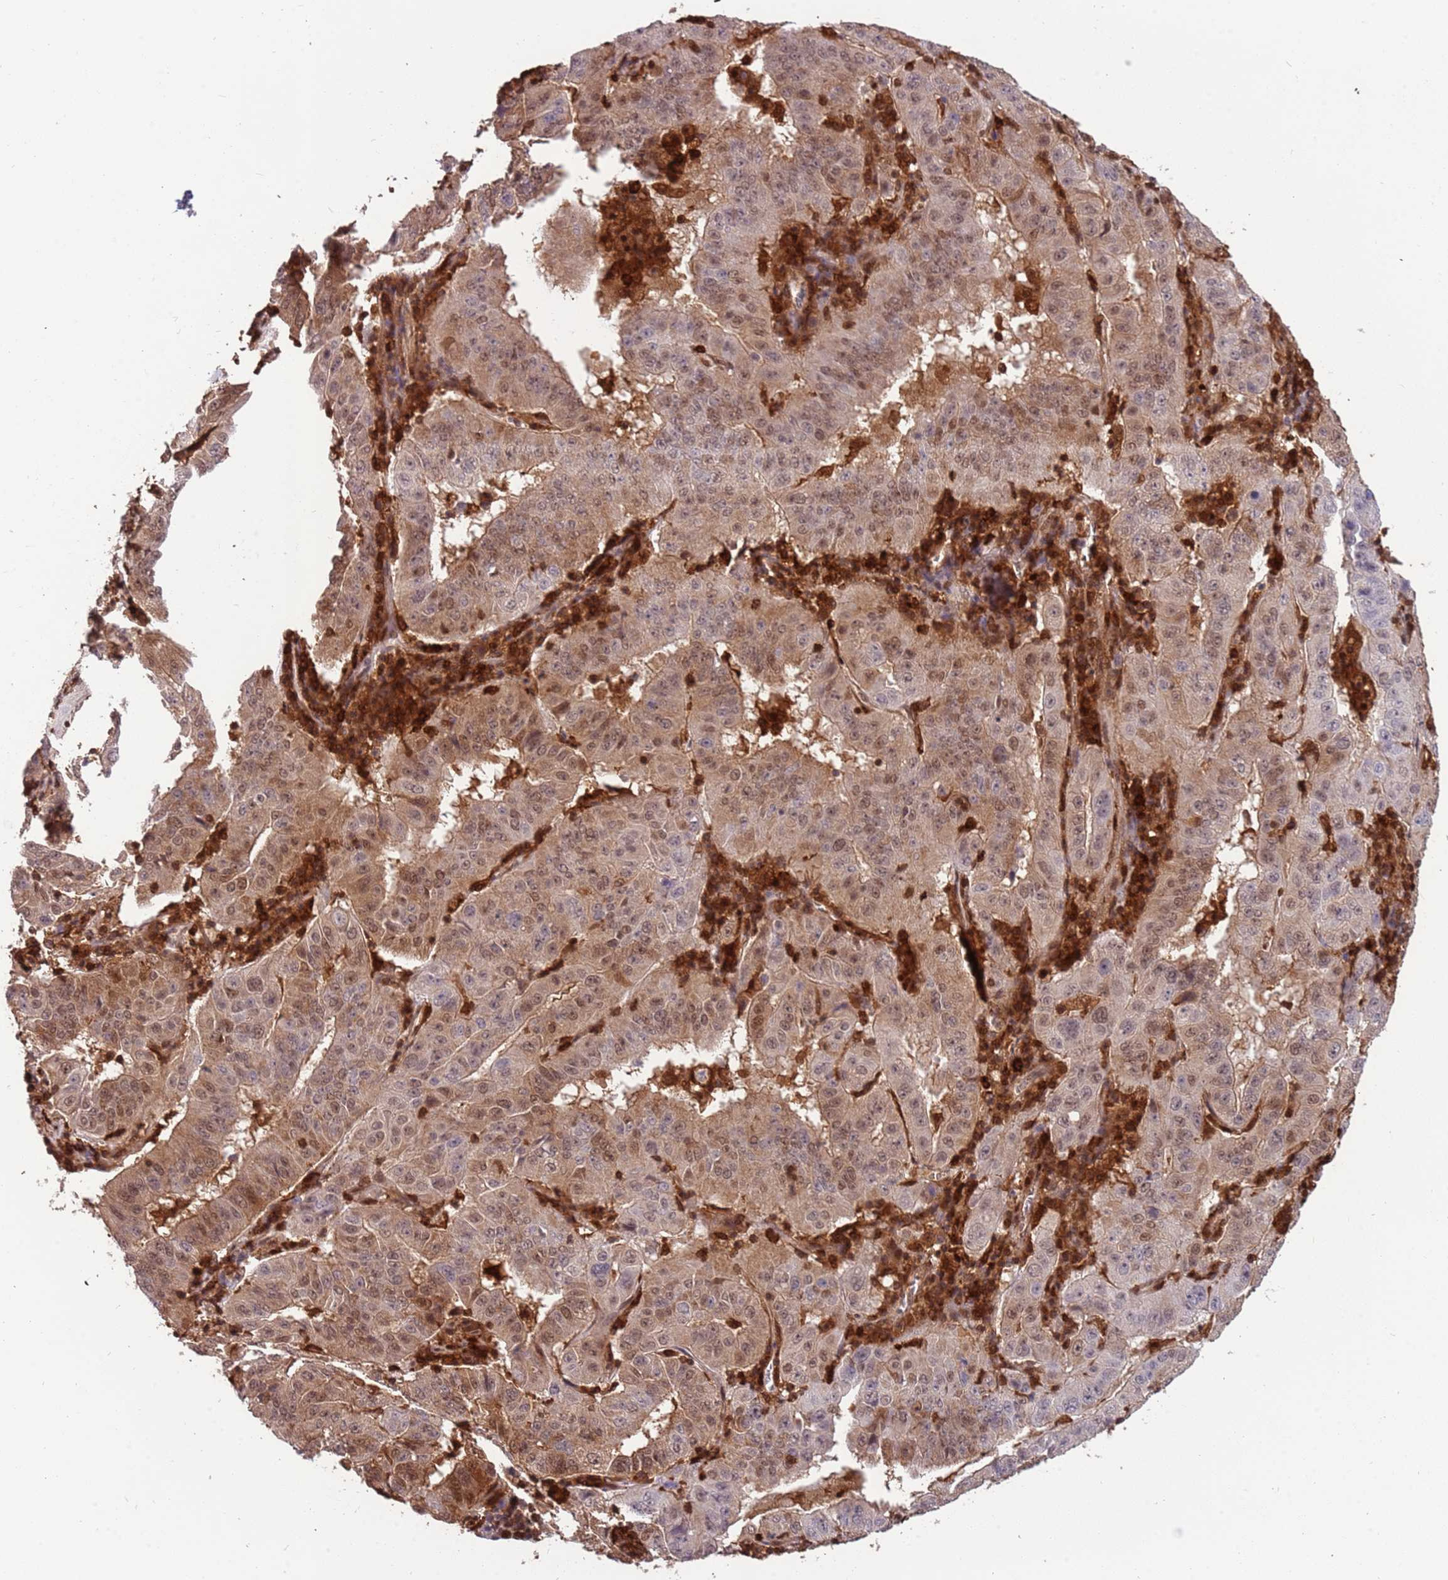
{"staining": {"intensity": "moderate", "quantity": "25%-75%", "location": "cytoplasmic/membranous,nuclear"}, "tissue": "pancreatic cancer", "cell_type": "Tumor cells", "image_type": "cancer", "snomed": [{"axis": "morphology", "description": "Adenocarcinoma, NOS"}, {"axis": "topography", "description": "Pancreas"}], "caption": "A high-resolution micrograph shows IHC staining of pancreatic cancer, which exhibits moderate cytoplasmic/membranous and nuclear staining in about 25%-75% of tumor cells. The protein of interest is shown in brown color, while the nuclei are stained blue.", "gene": "GBP2", "patient": {"sex": "male", "age": 63}}